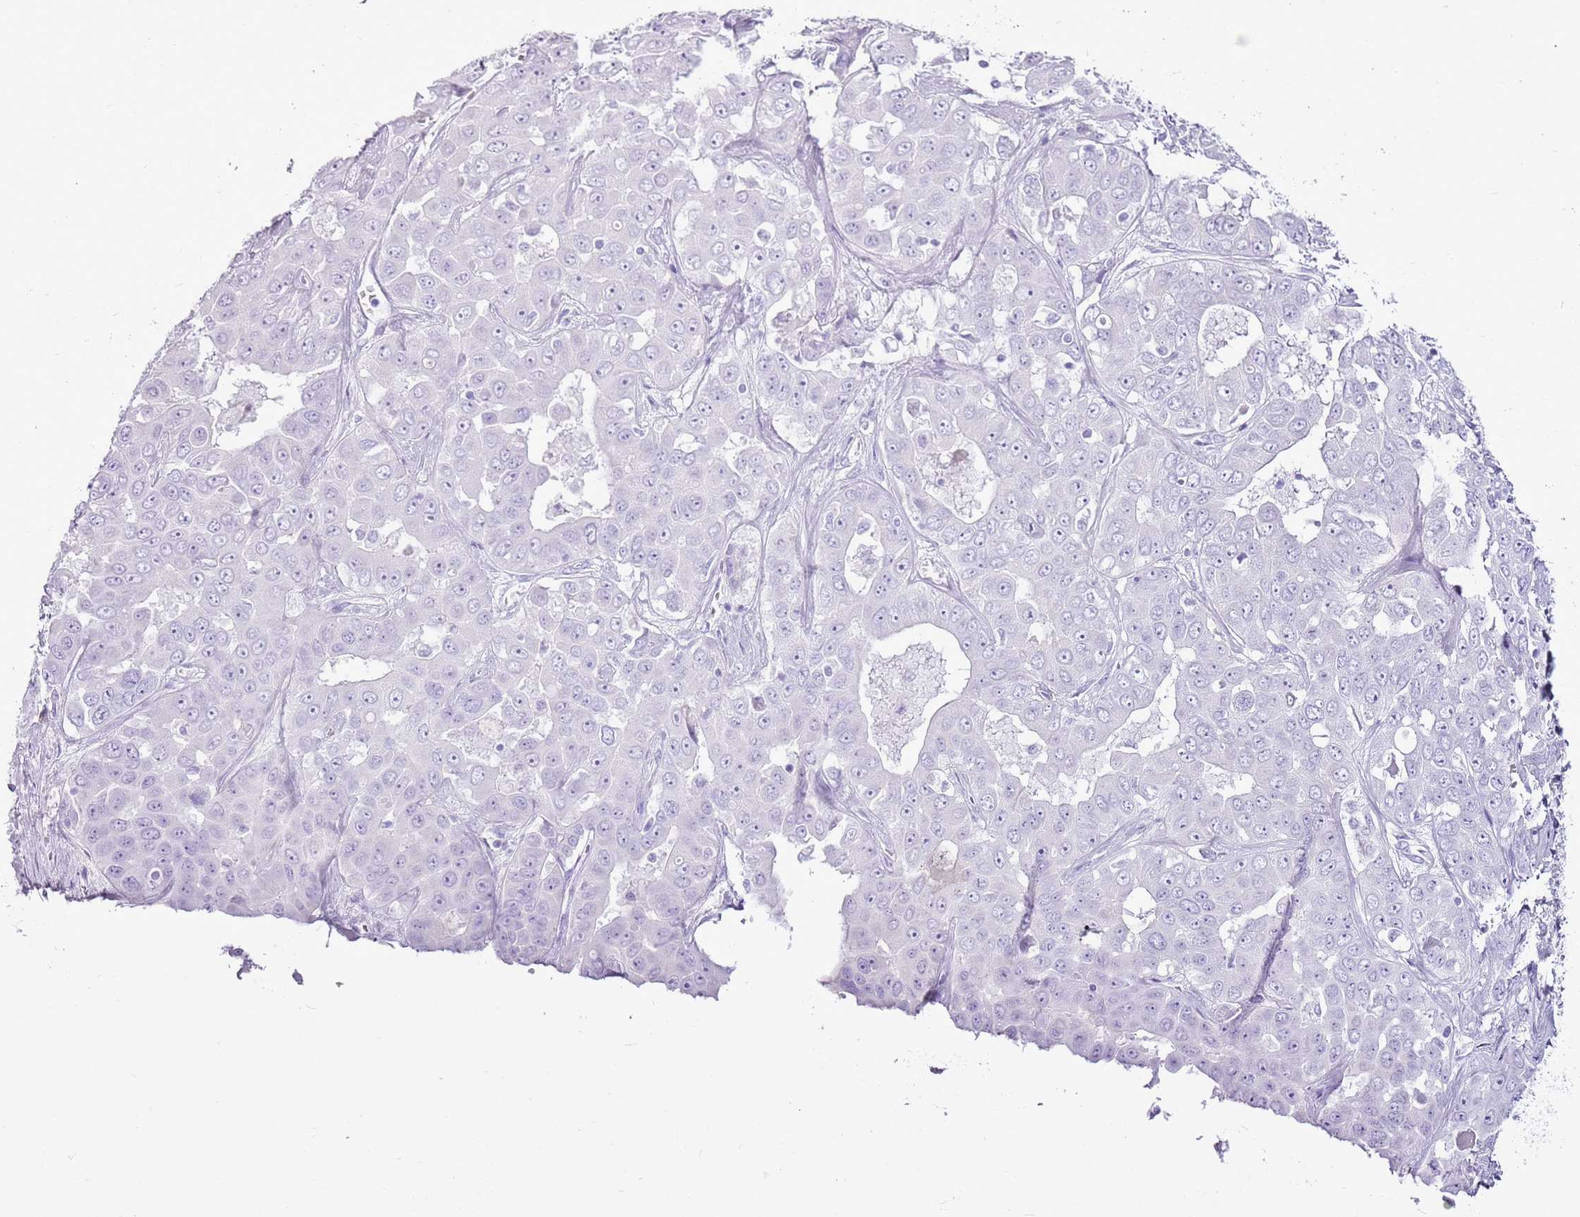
{"staining": {"intensity": "negative", "quantity": "none", "location": "none"}, "tissue": "liver cancer", "cell_type": "Tumor cells", "image_type": "cancer", "snomed": [{"axis": "morphology", "description": "Cholangiocarcinoma"}, {"axis": "topography", "description": "Liver"}], "caption": "Immunohistochemistry (IHC) image of cholangiocarcinoma (liver) stained for a protein (brown), which demonstrates no expression in tumor cells. (Stains: DAB (3,3'-diaminobenzidine) IHC with hematoxylin counter stain, Microscopy: brightfield microscopy at high magnification).", "gene": "CNFN", "patient": {"sex": "female", "age": 52}}